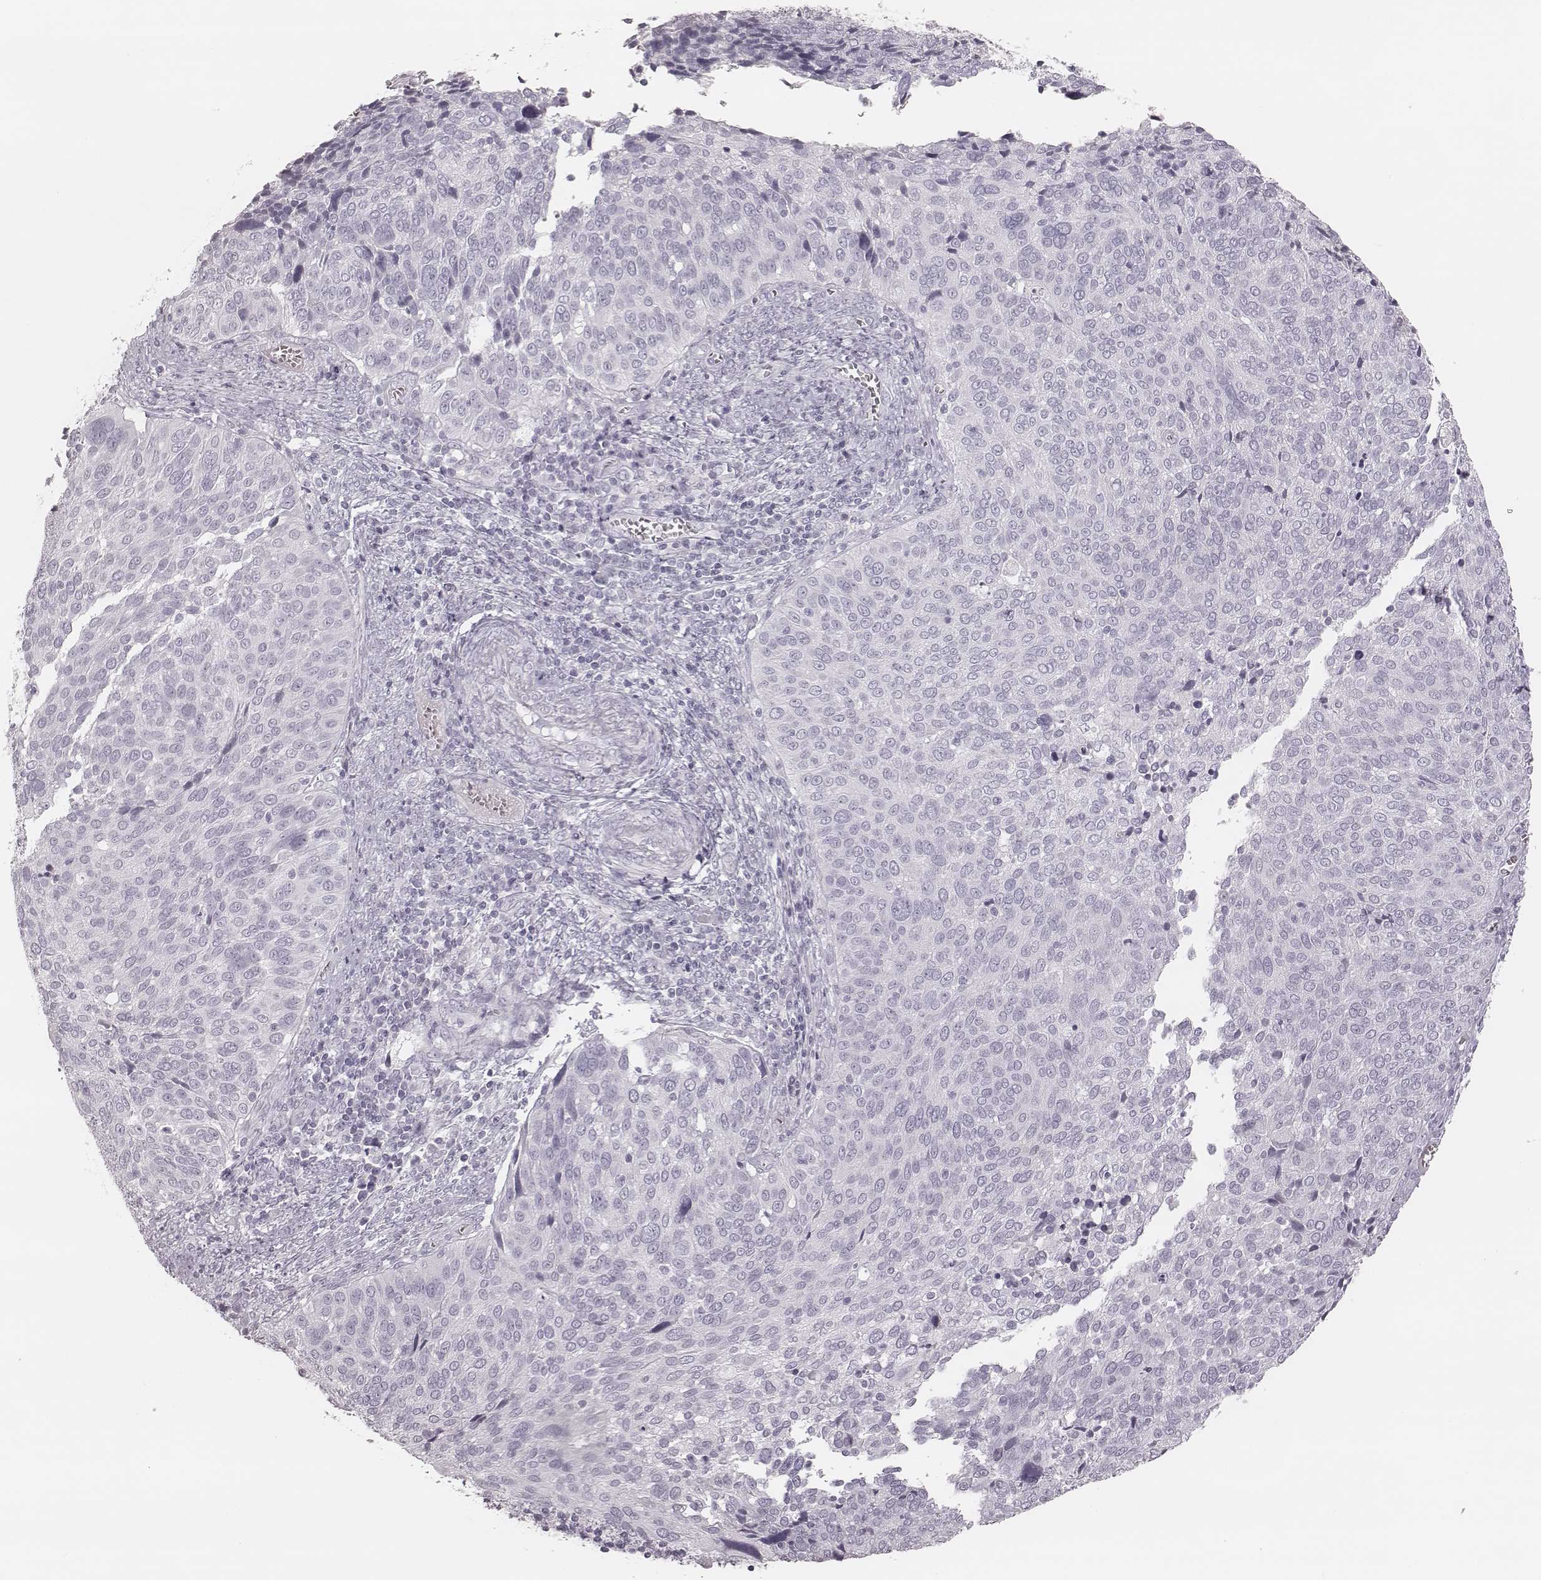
{"staining": {"intensity": "negative", "quantity": "none", "location": "none"}, "tissue": "cervical cancer", "cell_type": "Tumor cells", "image_type": "cancer", "snomed": [{"axis": "morphology", "description": "Squamous cell carcinoma, NOS"}, {"axis": "topography", "description": "Cervix"}], "caption": "This photomicrograph is of cervical cancer stained with immunohistochemistry to label a protein in brown with the nuclei are counter-stained blue. There is no staining in tumor cells.", "gene": "MSX1", "patient": {"sex": "female", "age": 39}}